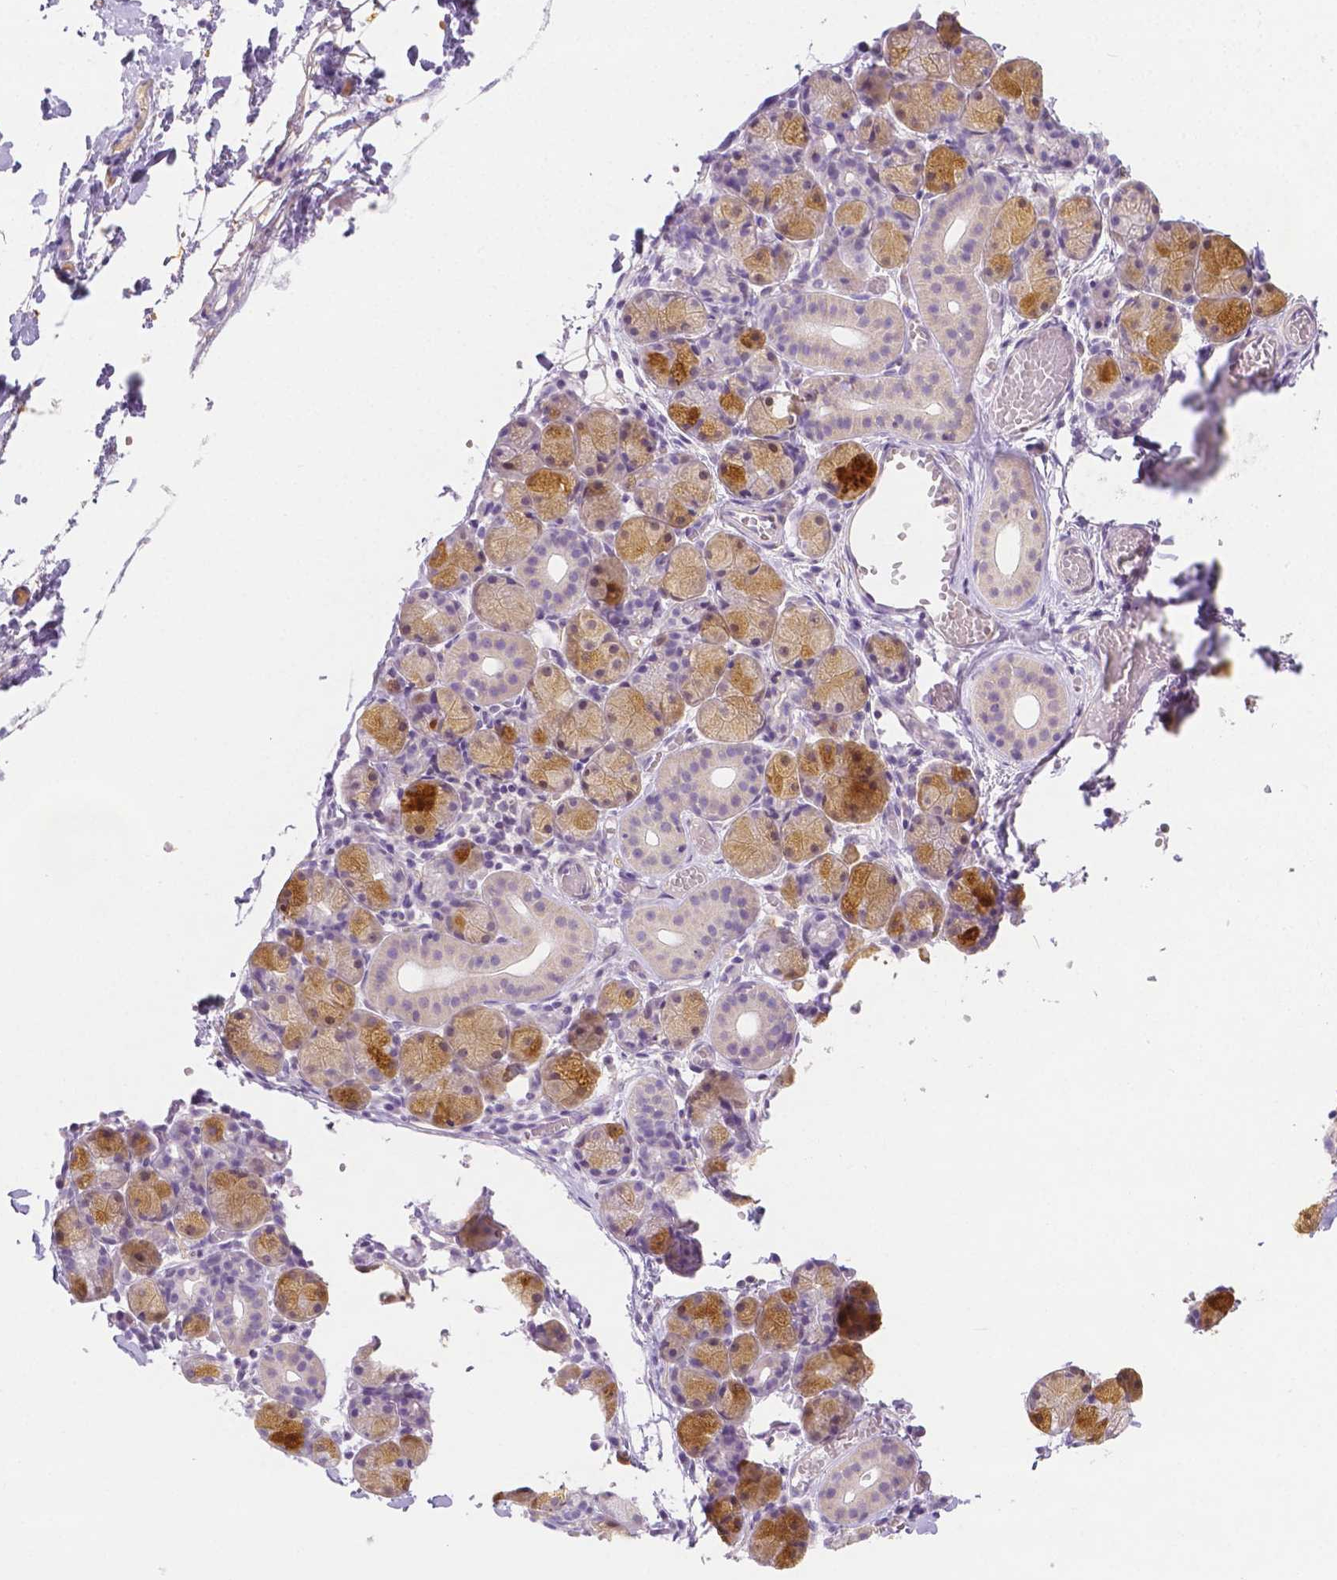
{"staining": {"intensity": "strong", "quantity": "25%-75%", "location": "cytoplasmic/membranous"}, "tissue": "salivary gland", "cell_type": "Glandular cells", "image_type": "normal", "snomed": [{"axis": "morphology", "description": "Normal tissue, NOS"}, {"axis": "topography", "description": "Salivary gland"}], "caption": "Salivary gland stained for a protein (brown) displays strong cytoplasmic/membranous positive positivity in approximately 25%-75% of glandular cells.", "gene": "SGTB", "patient": {"sex": "female", "age": 24}}